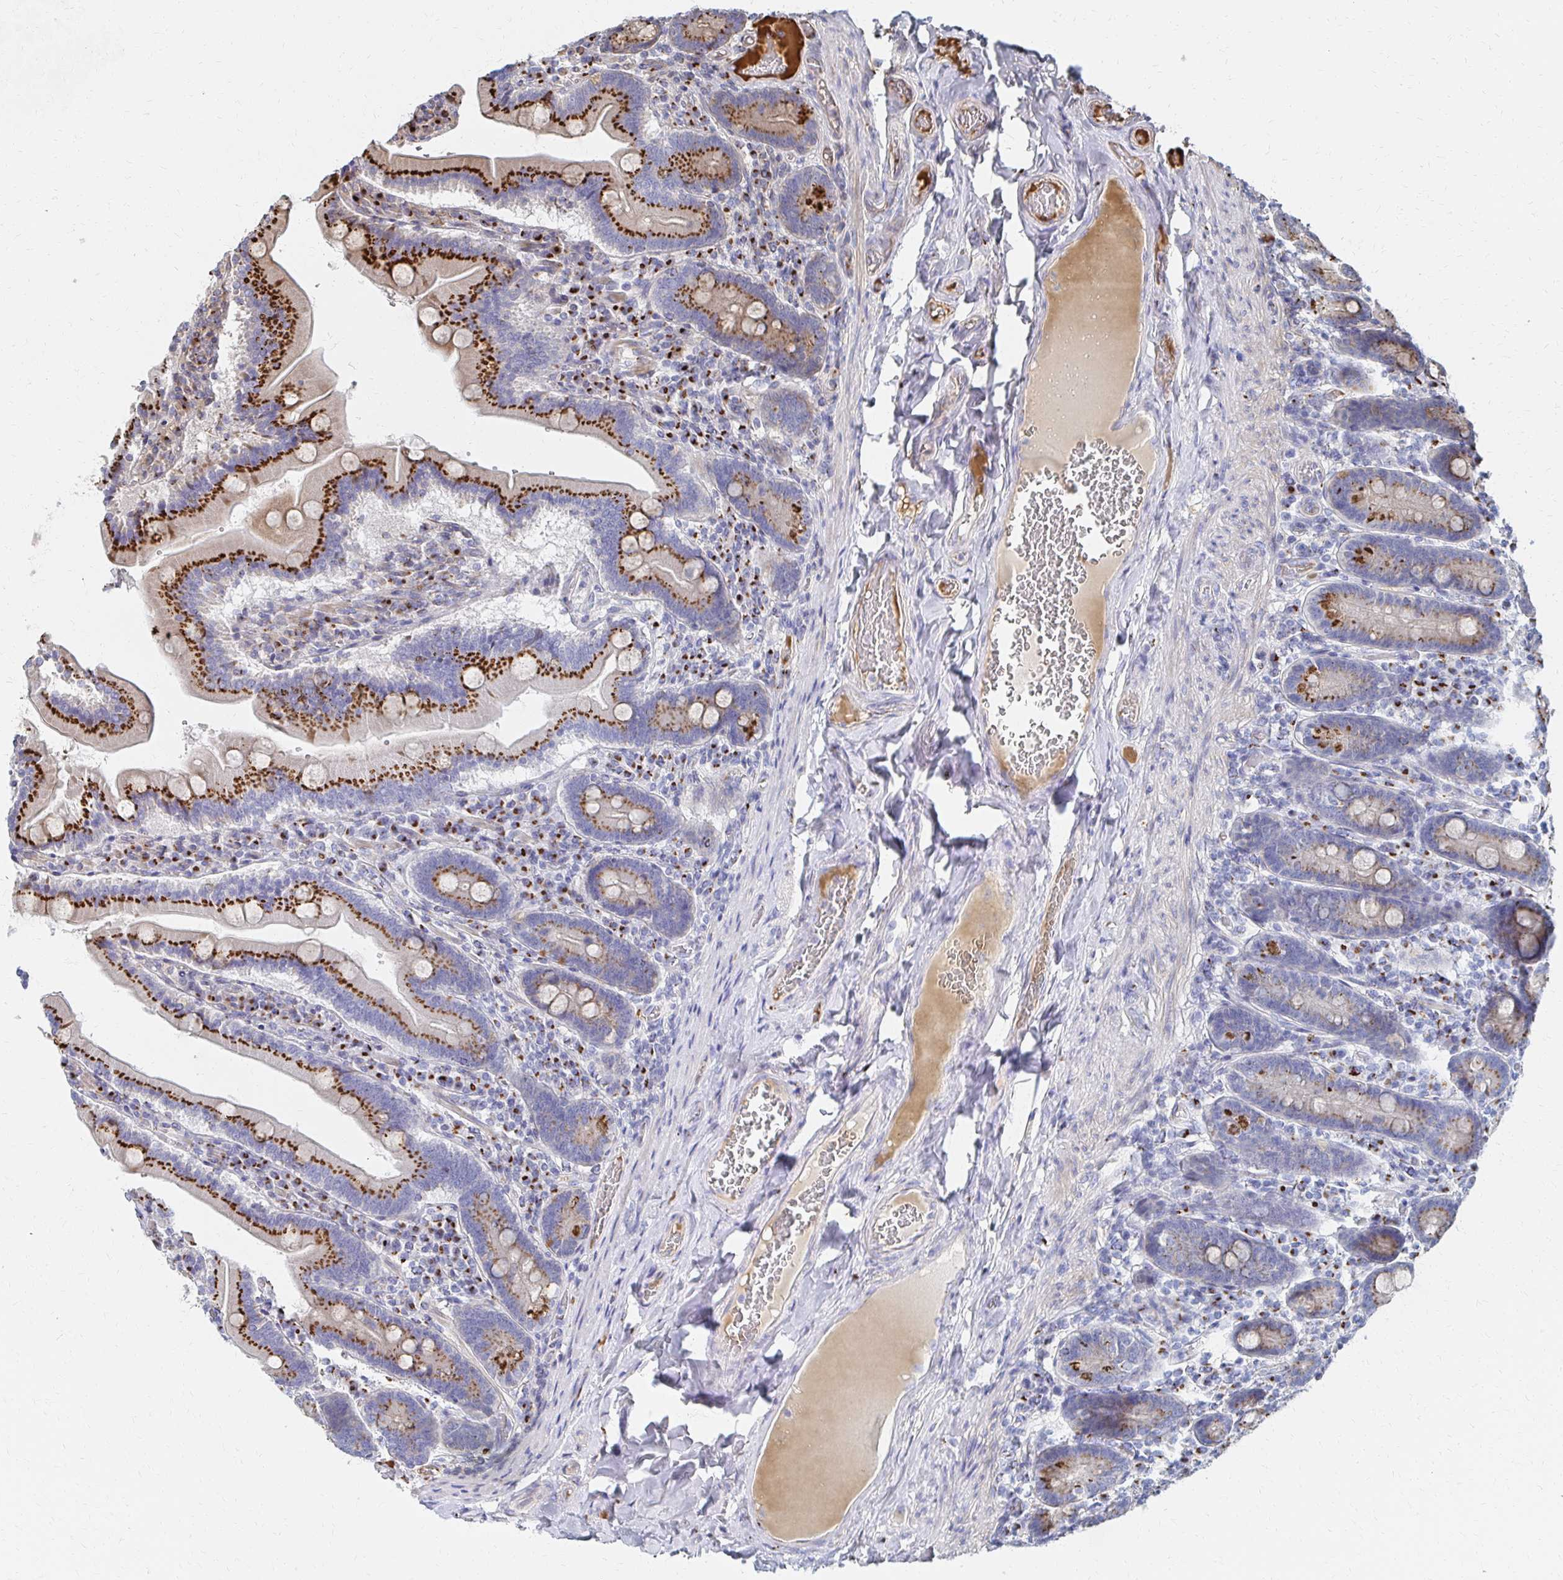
{"staining": {"intensity": "strong", "quantity": "25%-75%", "location": "cytoplasmic/membranous"}, "tissue": "duodenum", "cell_type": "Glandular cells", "image_type": "normal", "snomed": [{"axis": "morphology", "description": "Normal tissue, NOS"}, {"axis": "topography", "description": "Duodenum"}], "caption": "Immunohistochemistry (IHC) of normal human duodenum displays high levels of strong cytoplasmic/membranous expression in about 25%-75% of glandular cells. The staining is performed using DAB (3,3'-diaminobenzidine) brown chromogen to label protein expression. The nuclei are counter-stained blue using hematoxylin.", "gene": "MAN1A1", "patient": {"sex": "female", "age": 62}}